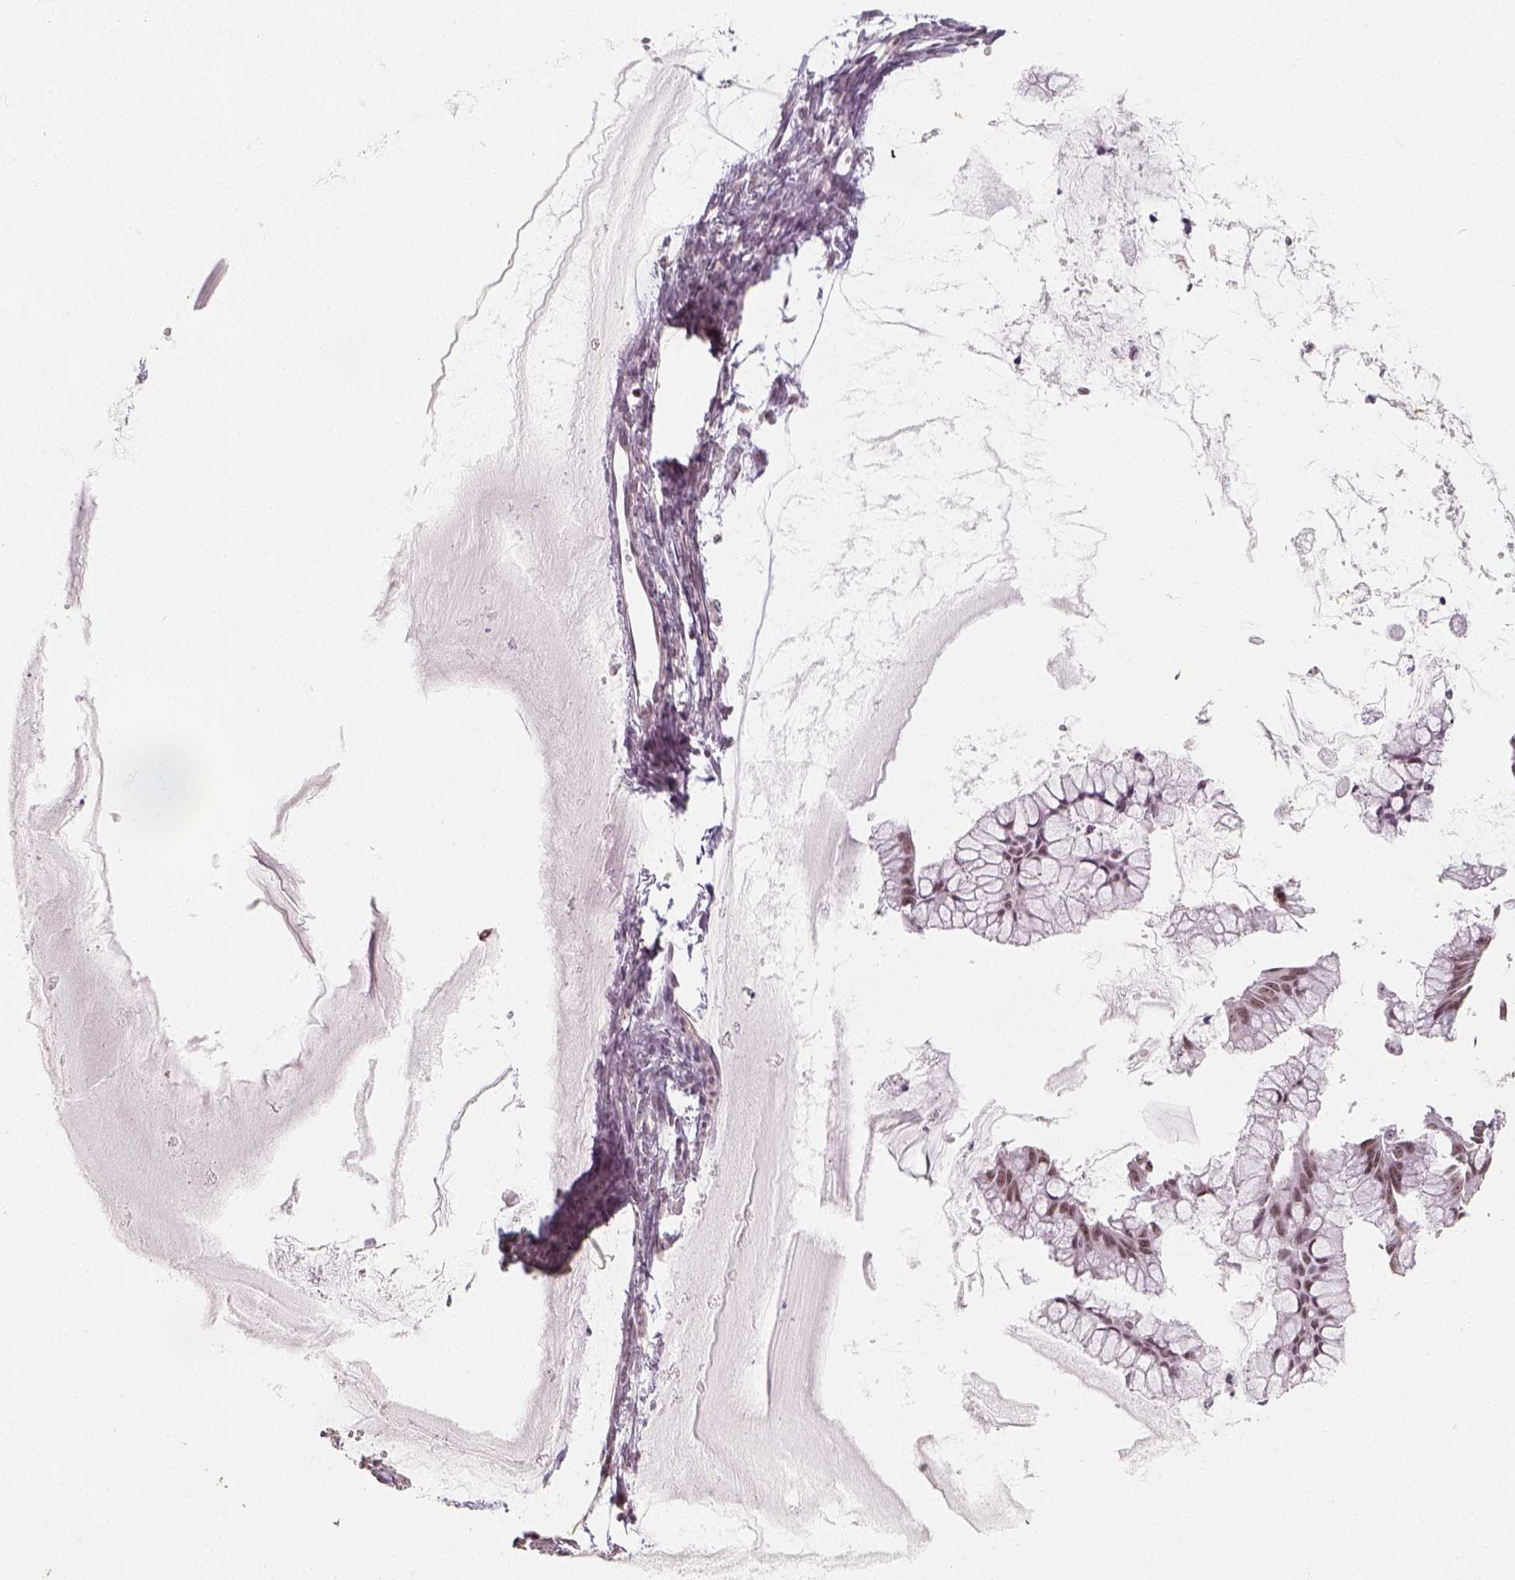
{"staining": {"intensity": "moderate", "quantity": ">75%", "location": "nuclear"}, "tissue": "ovarian cancer", "cell_type": "Tumor cells", "image_type": "cancer", "snomed": [{"axis": "morphology", "description": "Cystadenocarcinoma, mucinous, NOS"}, {"axis": "topography", "description": "Ovary"}], "caption": "This is an image of IHC staining of ovarian cancer (mucinous cystadenocarcinoma), which shows moderate staining in the nuclear of tumor cells.", "gene": "HDAC1", "patient": {"sex": "female", "age": 41}}